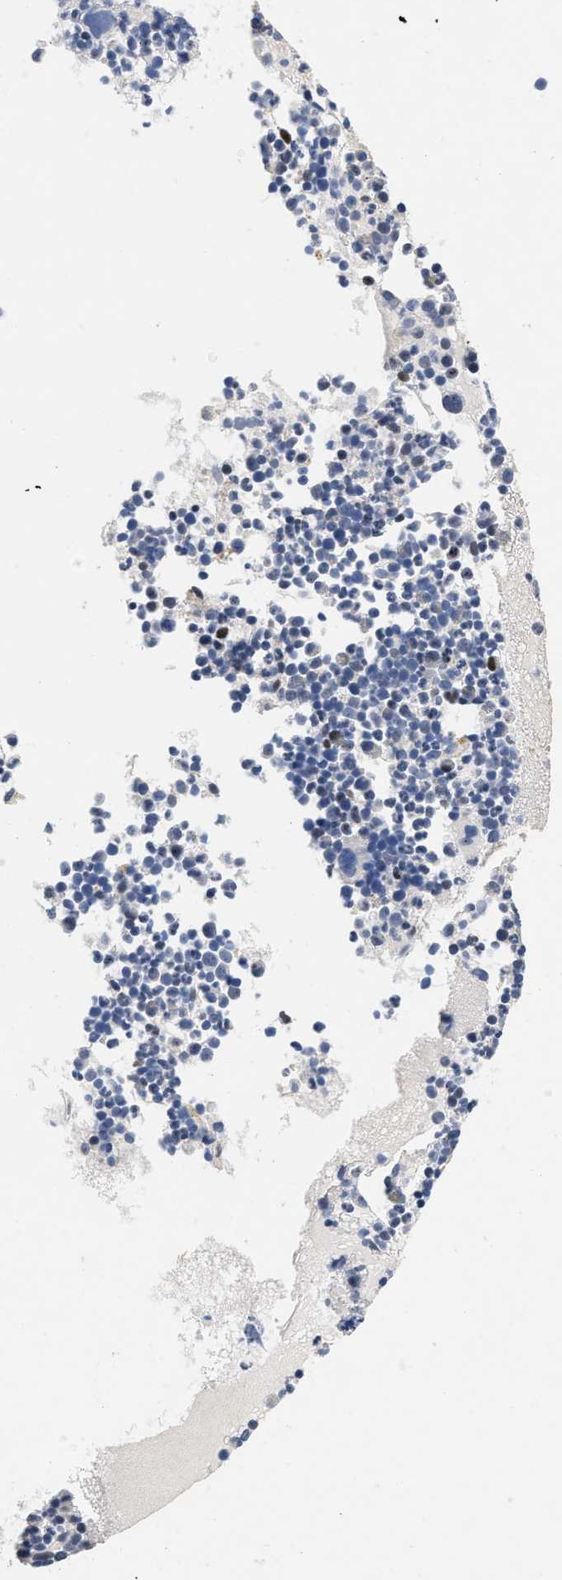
{"staining": {"intensity": "negative", "quantity": "none", "location": "none"}, "tissue": "bone marrow", "cell_type": "Hematopoietic cells", "image_type": "normal", "snomed": [{"axis": "morphology", "description": "Normal tissue, NOS"}, {"axis": "morphology", "description": "Inflammation, NOS"}, {"axis": "topography", "description": "Bone marrow"}], "caption": "DAB (3,3'-diaminobenzidine) immunohistochemical staining of unremarkable human bone marrow exhibits no significant staining in hematopoietic cells.", "gene": "VIP", "patient": {"sex": "male", "age": 58}}